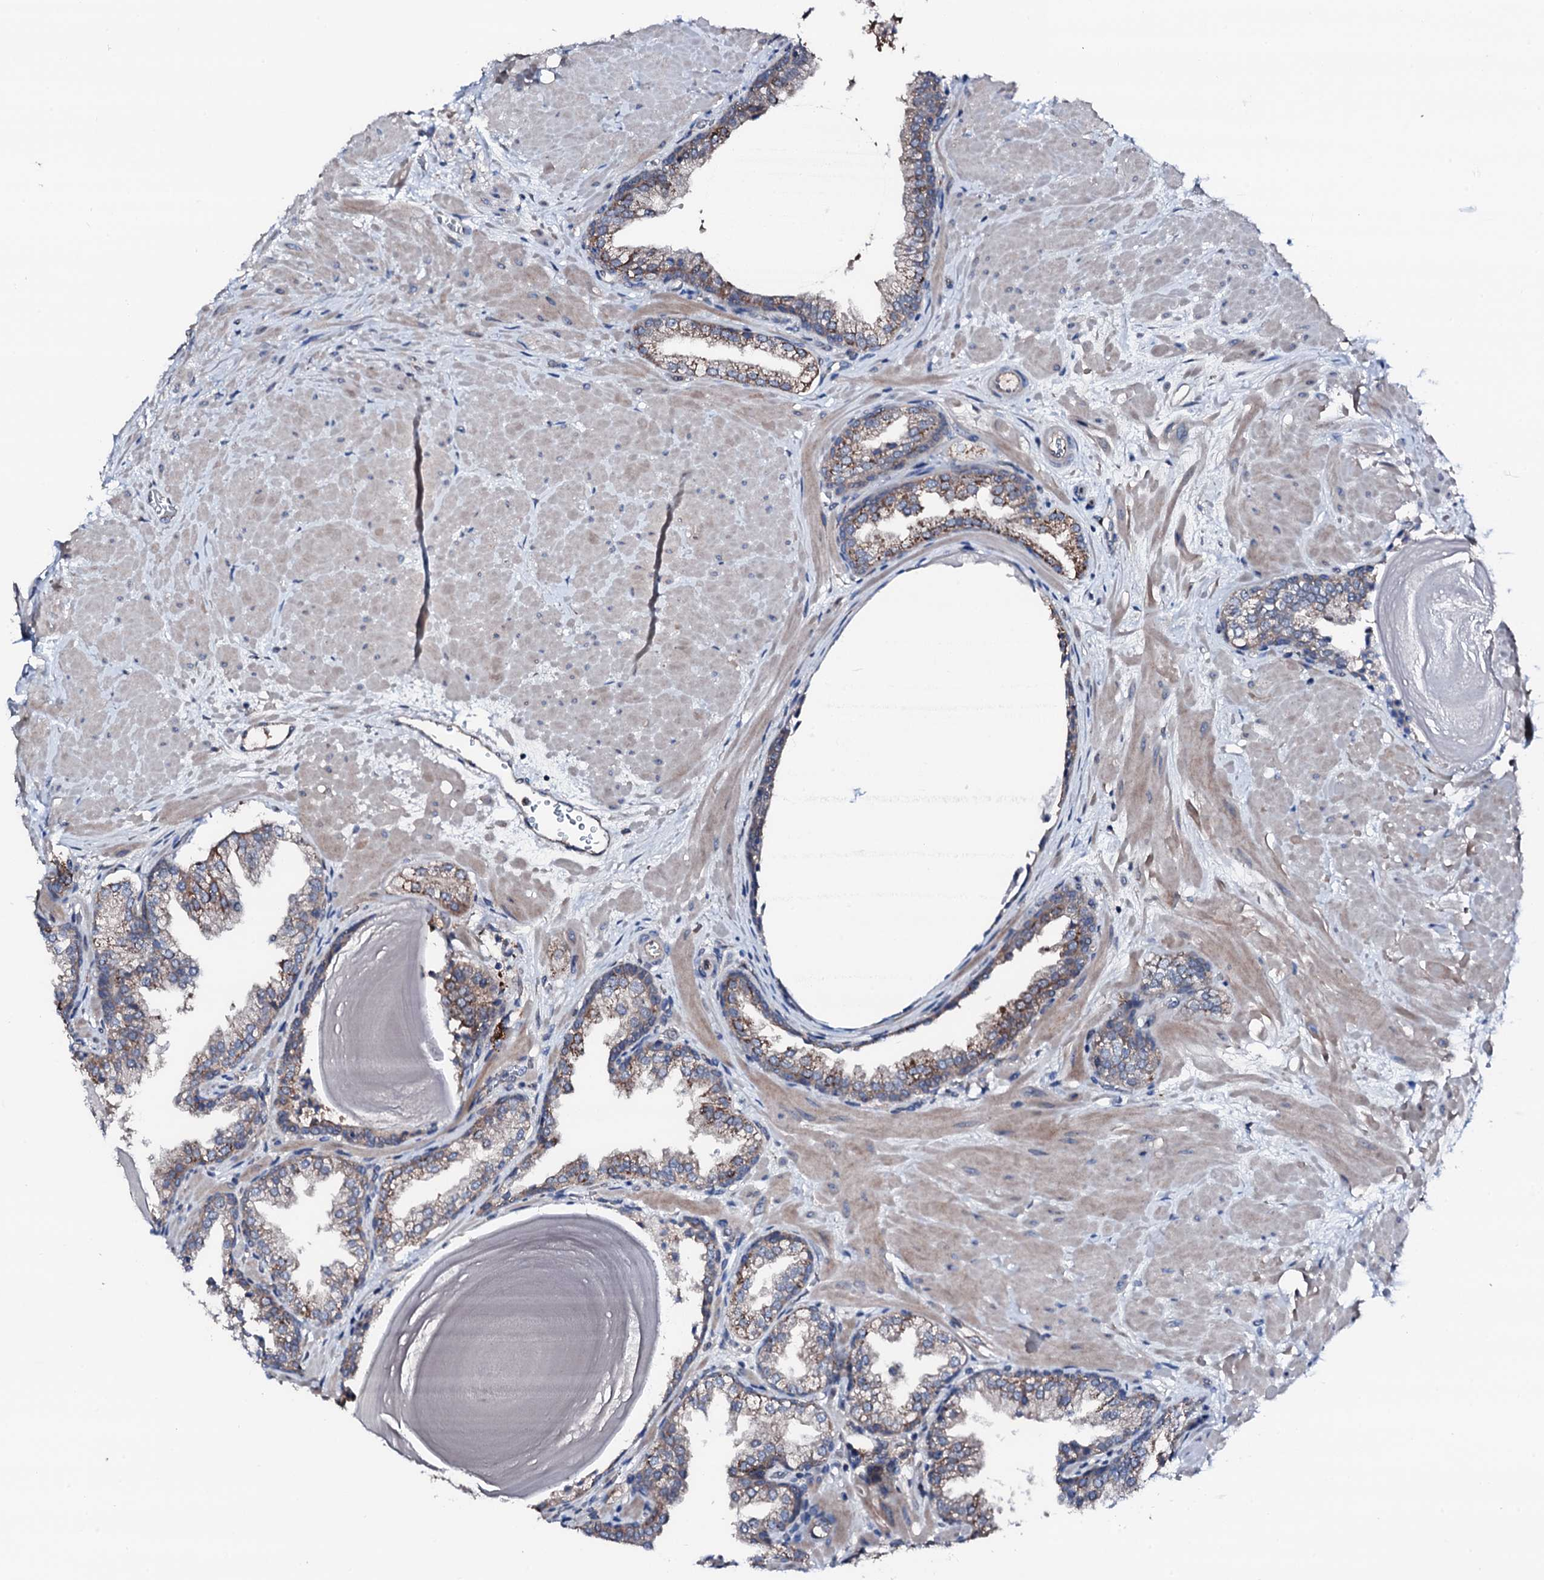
{"staining": {"intensity": "moderate", "quantity": "<25%", "location": "cytoplasmic/membranous"}, "tissue": "prostate", "cell_type": "Glandular cells", "image_type": "normal", "snomed": [{"axis": "morphology", "description": "Normal tissue, NOS"}, {"axis": "topography", "description": "Prostate"}], "caption": "The micrograph reveals a brown stain indicating the presence of a protein in the cytoplasmic/membranous of glandular cells in prostate. Nuclei are stained in blue.", "gene": "TRAFD1", "patient": {"sex": "male", "age": 48}}